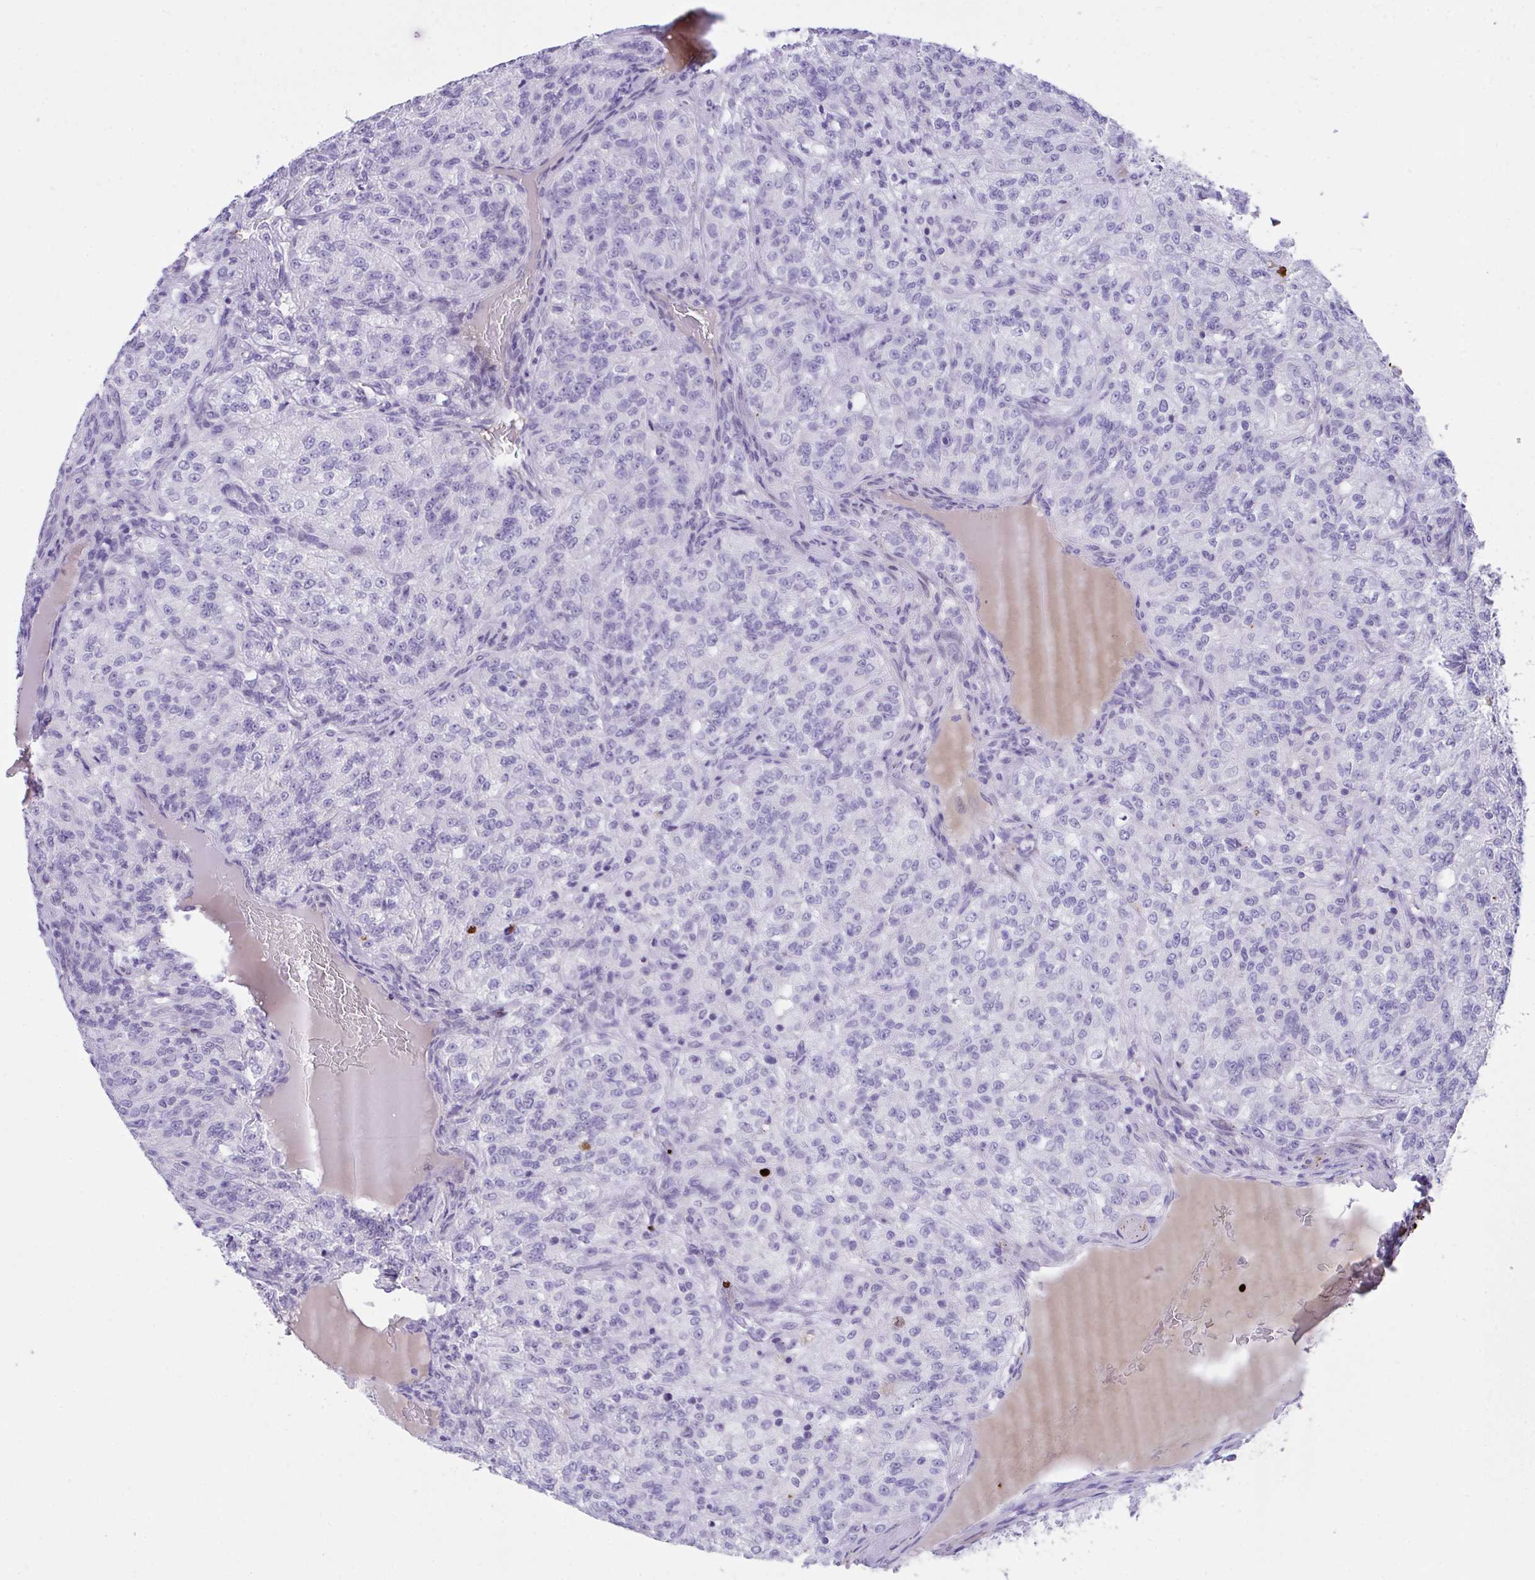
{"staining": {"intensity": "negative", "quantity": "none", "location": "none"}, "tissue": "renal cancer", "cell_type": "Tumor cells", "image_type": "cancer", "snomed": [{"axis": "morphology", "description": "Adenocarcinoma, NOS"}, {"axis": "topography", "description": "Kidney"}], "caption": "Tumor cells show no significant protein staining in renal cancer (adenocarcinoma).", "gene": "KMT2E", "patient": {"sex": "female", "age": 63}}